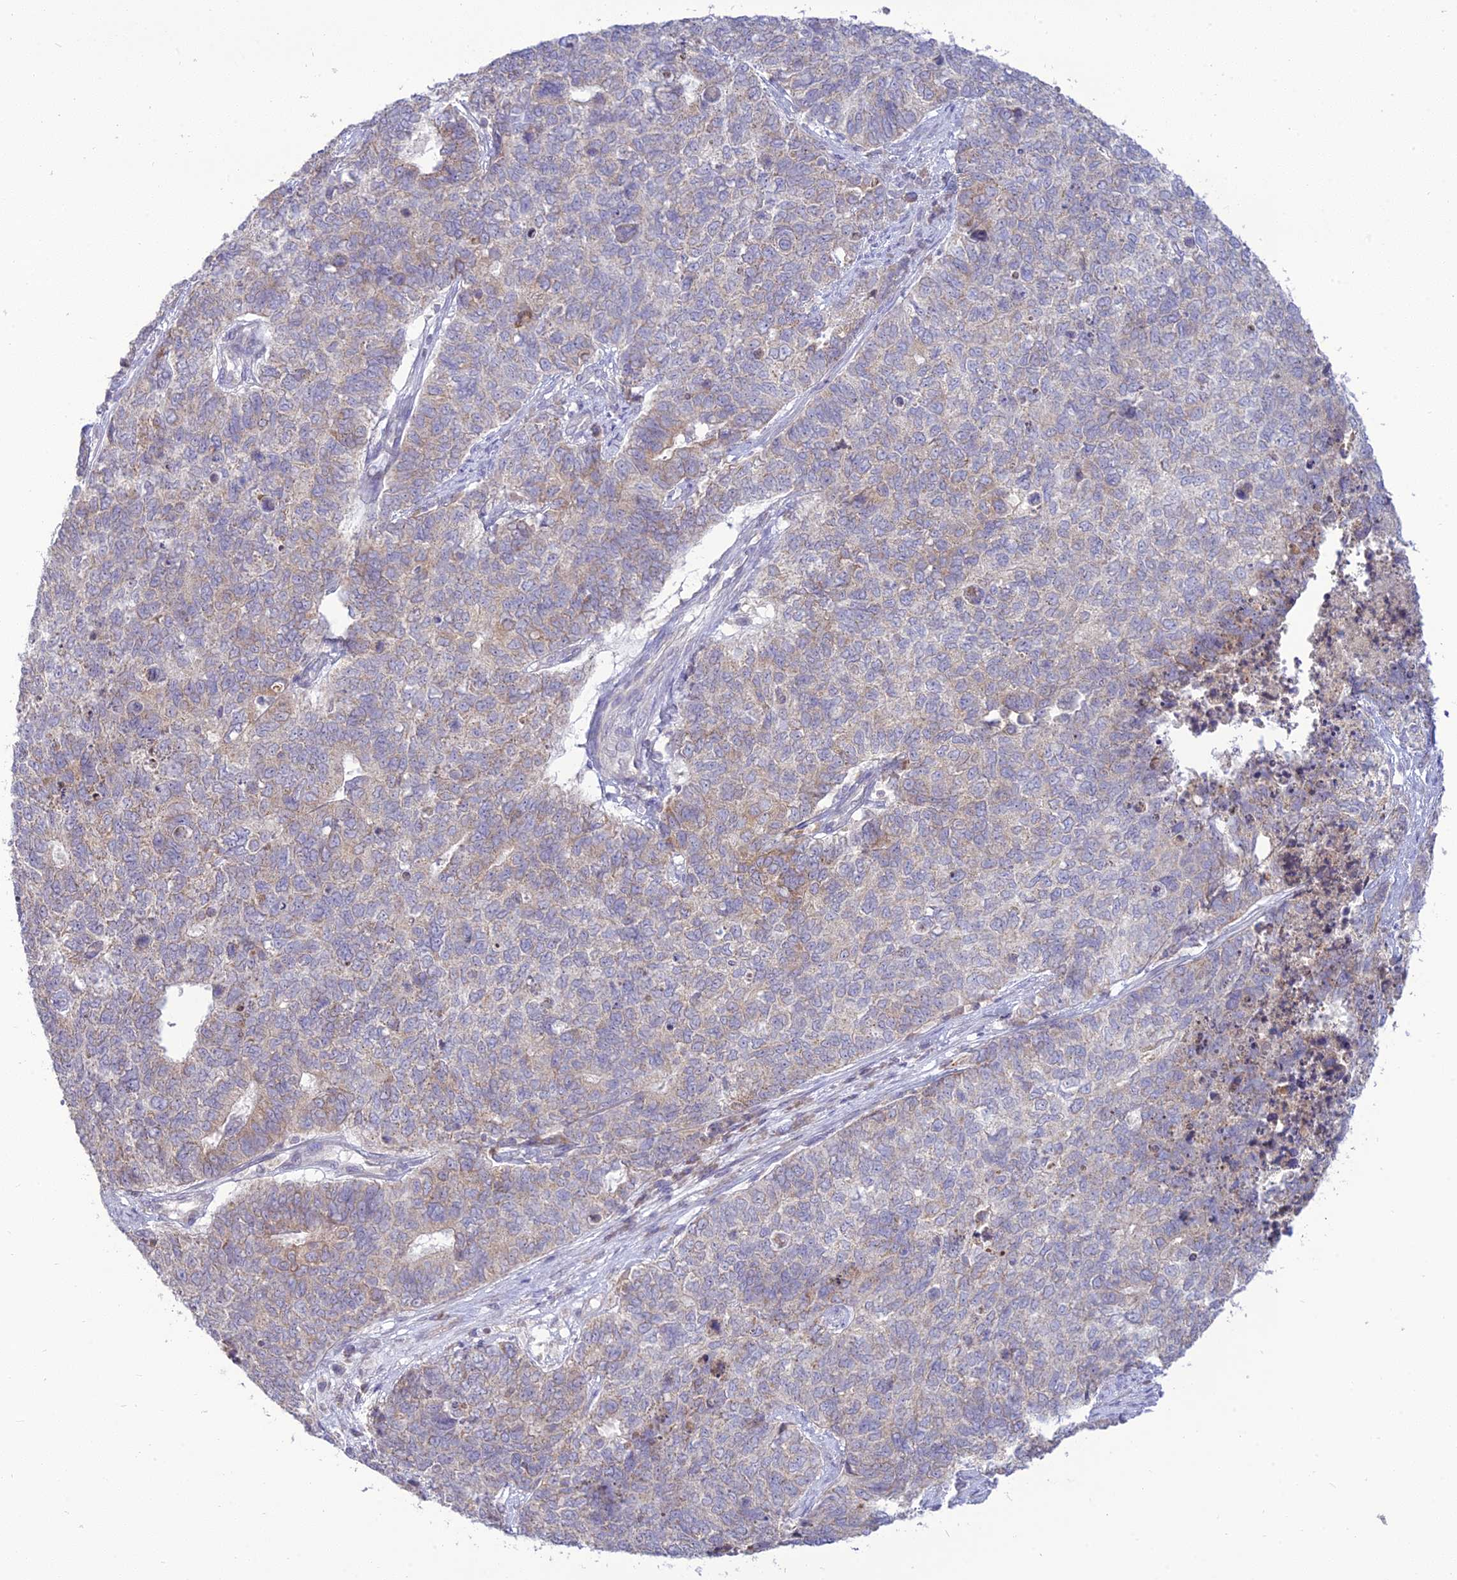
{"staining": {"intensity": "weak", "quantity": "25%-75%", "location": "cytoplasmic/membranous"}, "tissue": "cervical cancer", "cell_type": "Tumor cells", "image_type": "cancer", "snomed": [{"axis": "morphology", "description": "Squamous cell carcinoma, NOS"}, {"axis": "topography", "description": "Cervix"}], "caption": "Weak cytoplasmic/membranous protein staining is seen in approximately 25%-75% of tumor cells in cervical cancer (squamous cell carcinoma). (DAB (3,3'-diaminobenzidine) IHC with brightfield microscopy, high magnification).", "gene": "TMEM40", "patient": {"sex": "female", "age": 63}}